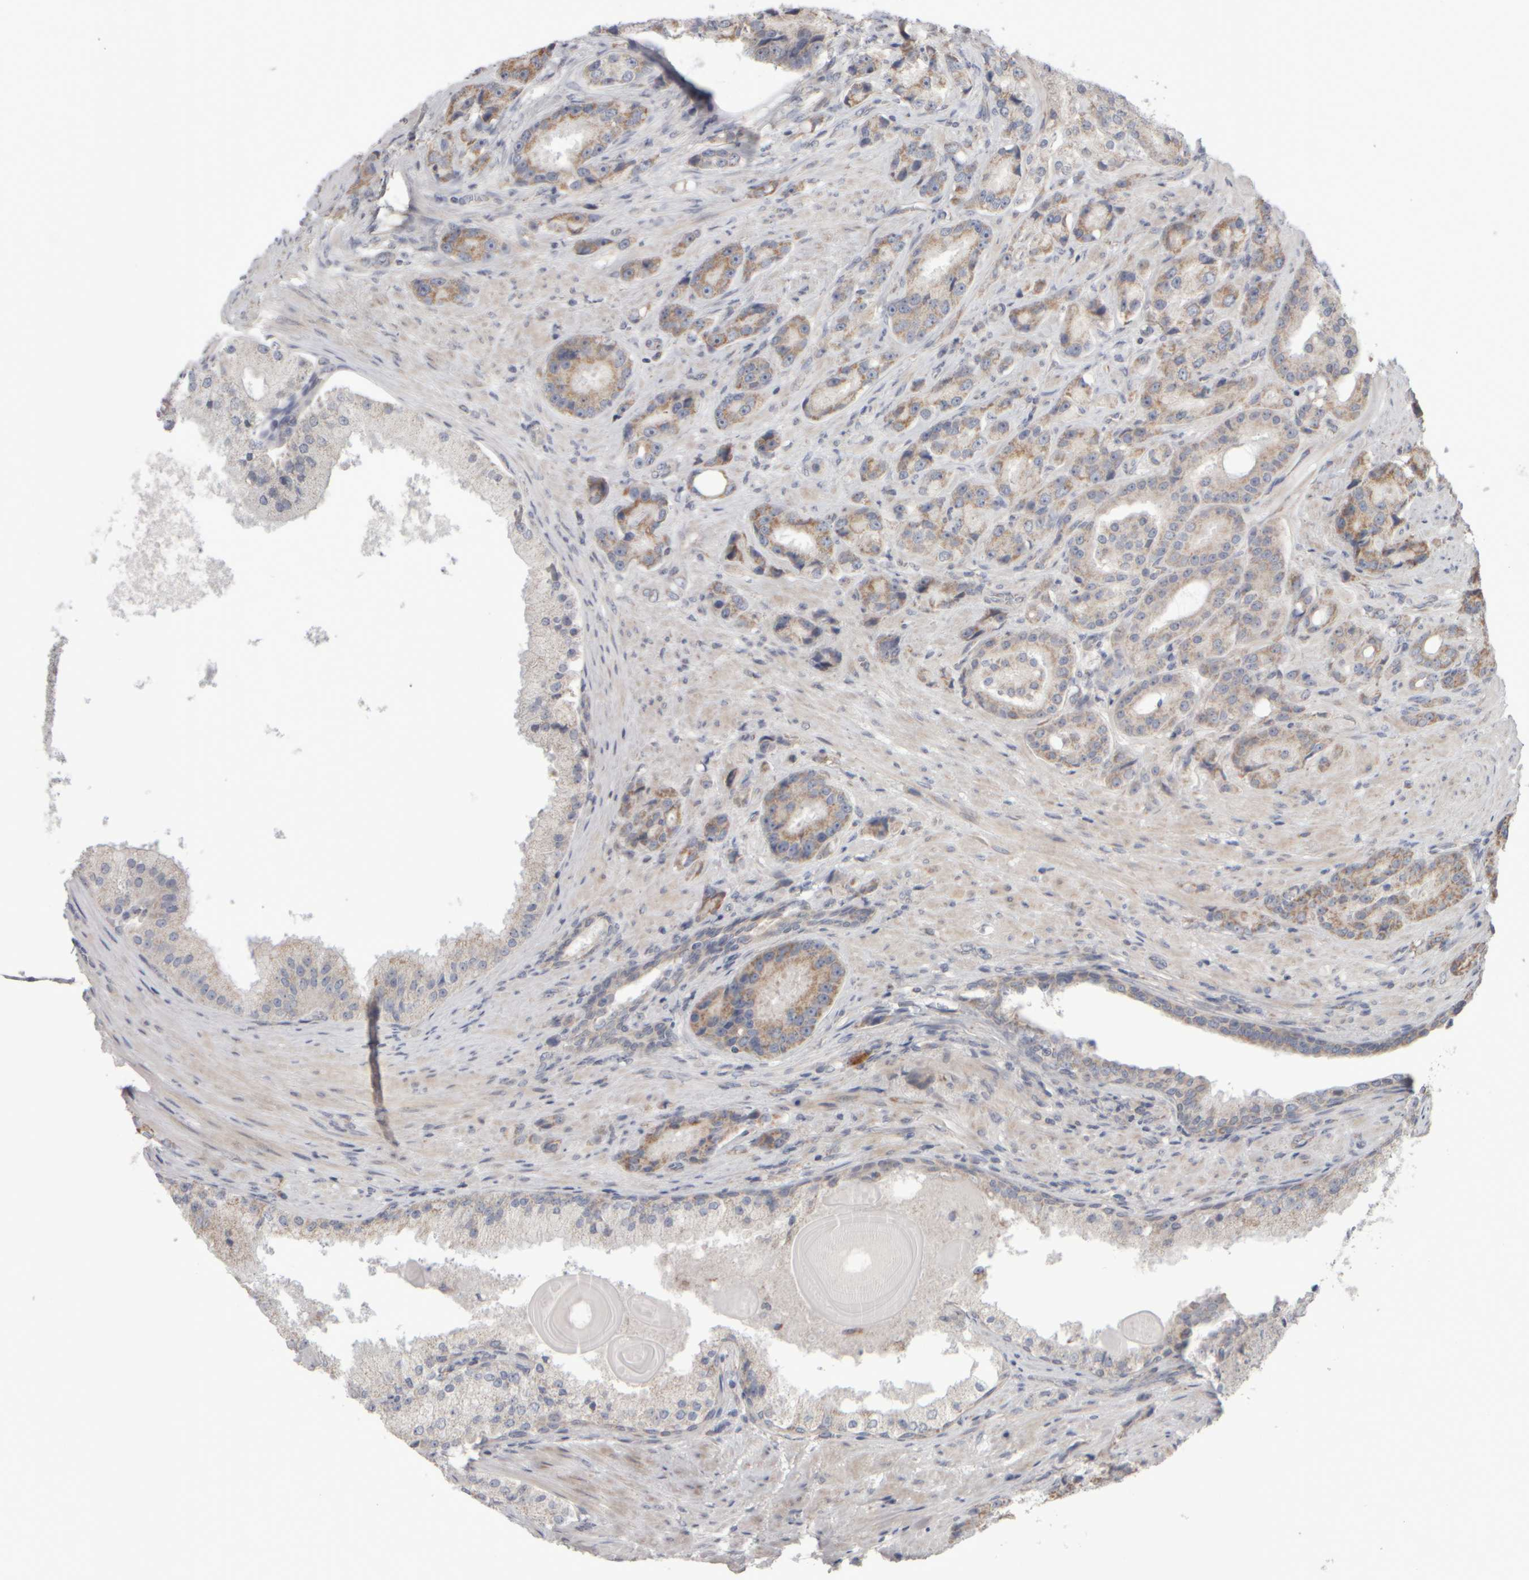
{"staining": {"intensity": "moderate", "quantity": ">75%", "location": "cytoplasmic/membranous"}, "tissue": "prostate cancer", "cell_type": "Tumor cells", "image_type": "cancer", "snomed": [{"axis": "morphology", "description": "Adenocarcinoma, High grade"}, {"axis": "topography", "description": "Prostate"}], "caption": "This image exhibits IHC staining of prostate cancer (high-grade adenocarcinoma), with medium moderate cytoplasmic/membranous expression in about >75% of tumor cells.", "gene": "SCO1", "patient": {"sex": "male", "age": 60}}